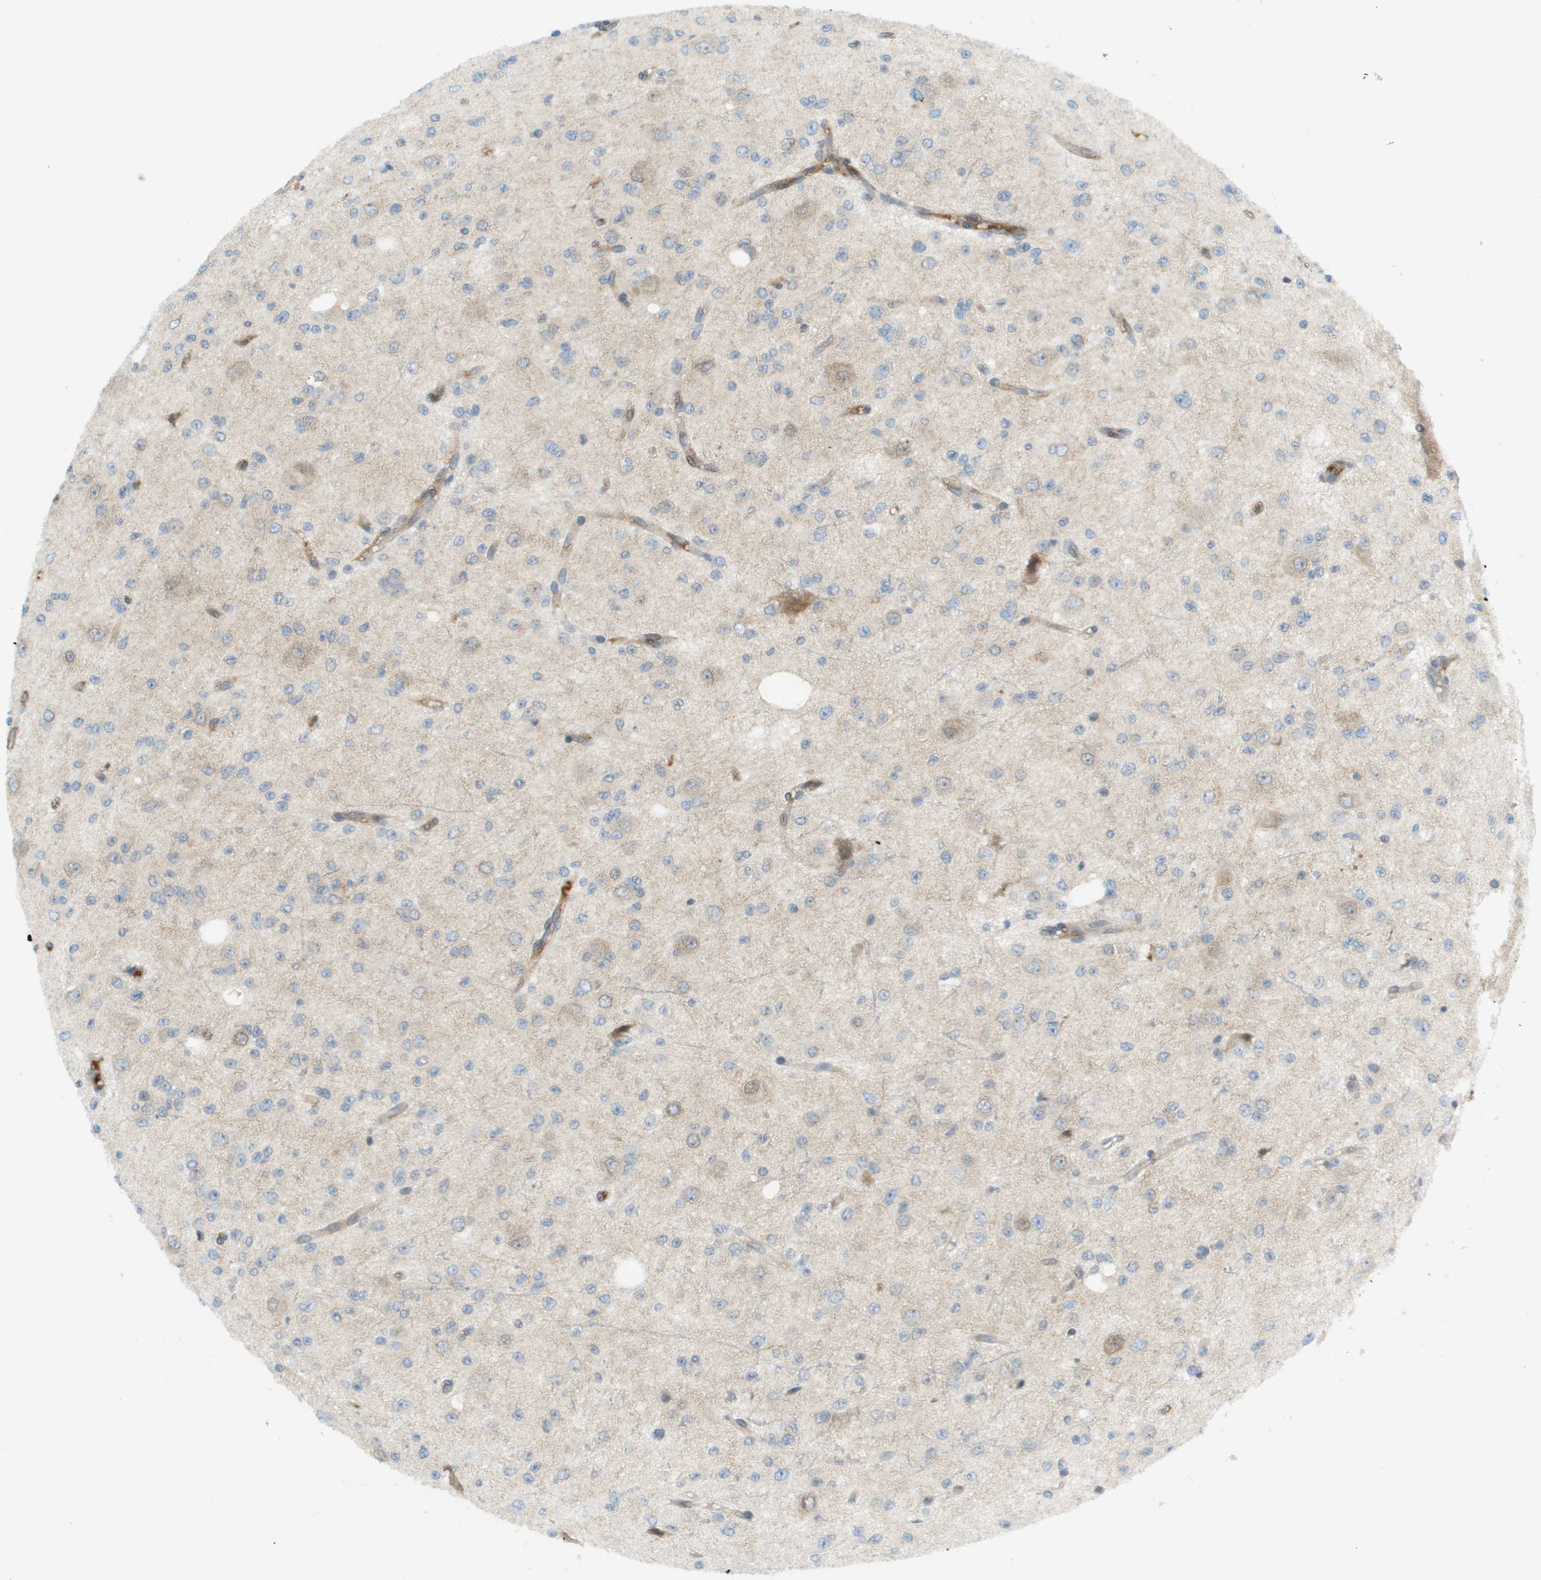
{"staining": {"intensity": "weak", "quantity": "<25%", "location": "cytoplasmic/membranous"}, "tissue": "glioma", "cell_type": "Tumor cells", "image_type": "cancer", "snomed": [{"axis": "morphology", "description": "Glioma, malignant, High grade"}, {"axis": "topography", "description": "pancreas cauda"}], "caption": "The image reveals no staining of tumor cells in malignant high-grade glioma. (Stains: DAB immunohistochemistry (IHC) with hematoxylin counter stain, Microscopy: brightfield microscopy at high magnification).", "gene": "CACNB4", "patient": {"sex": "male", "age": 60}}